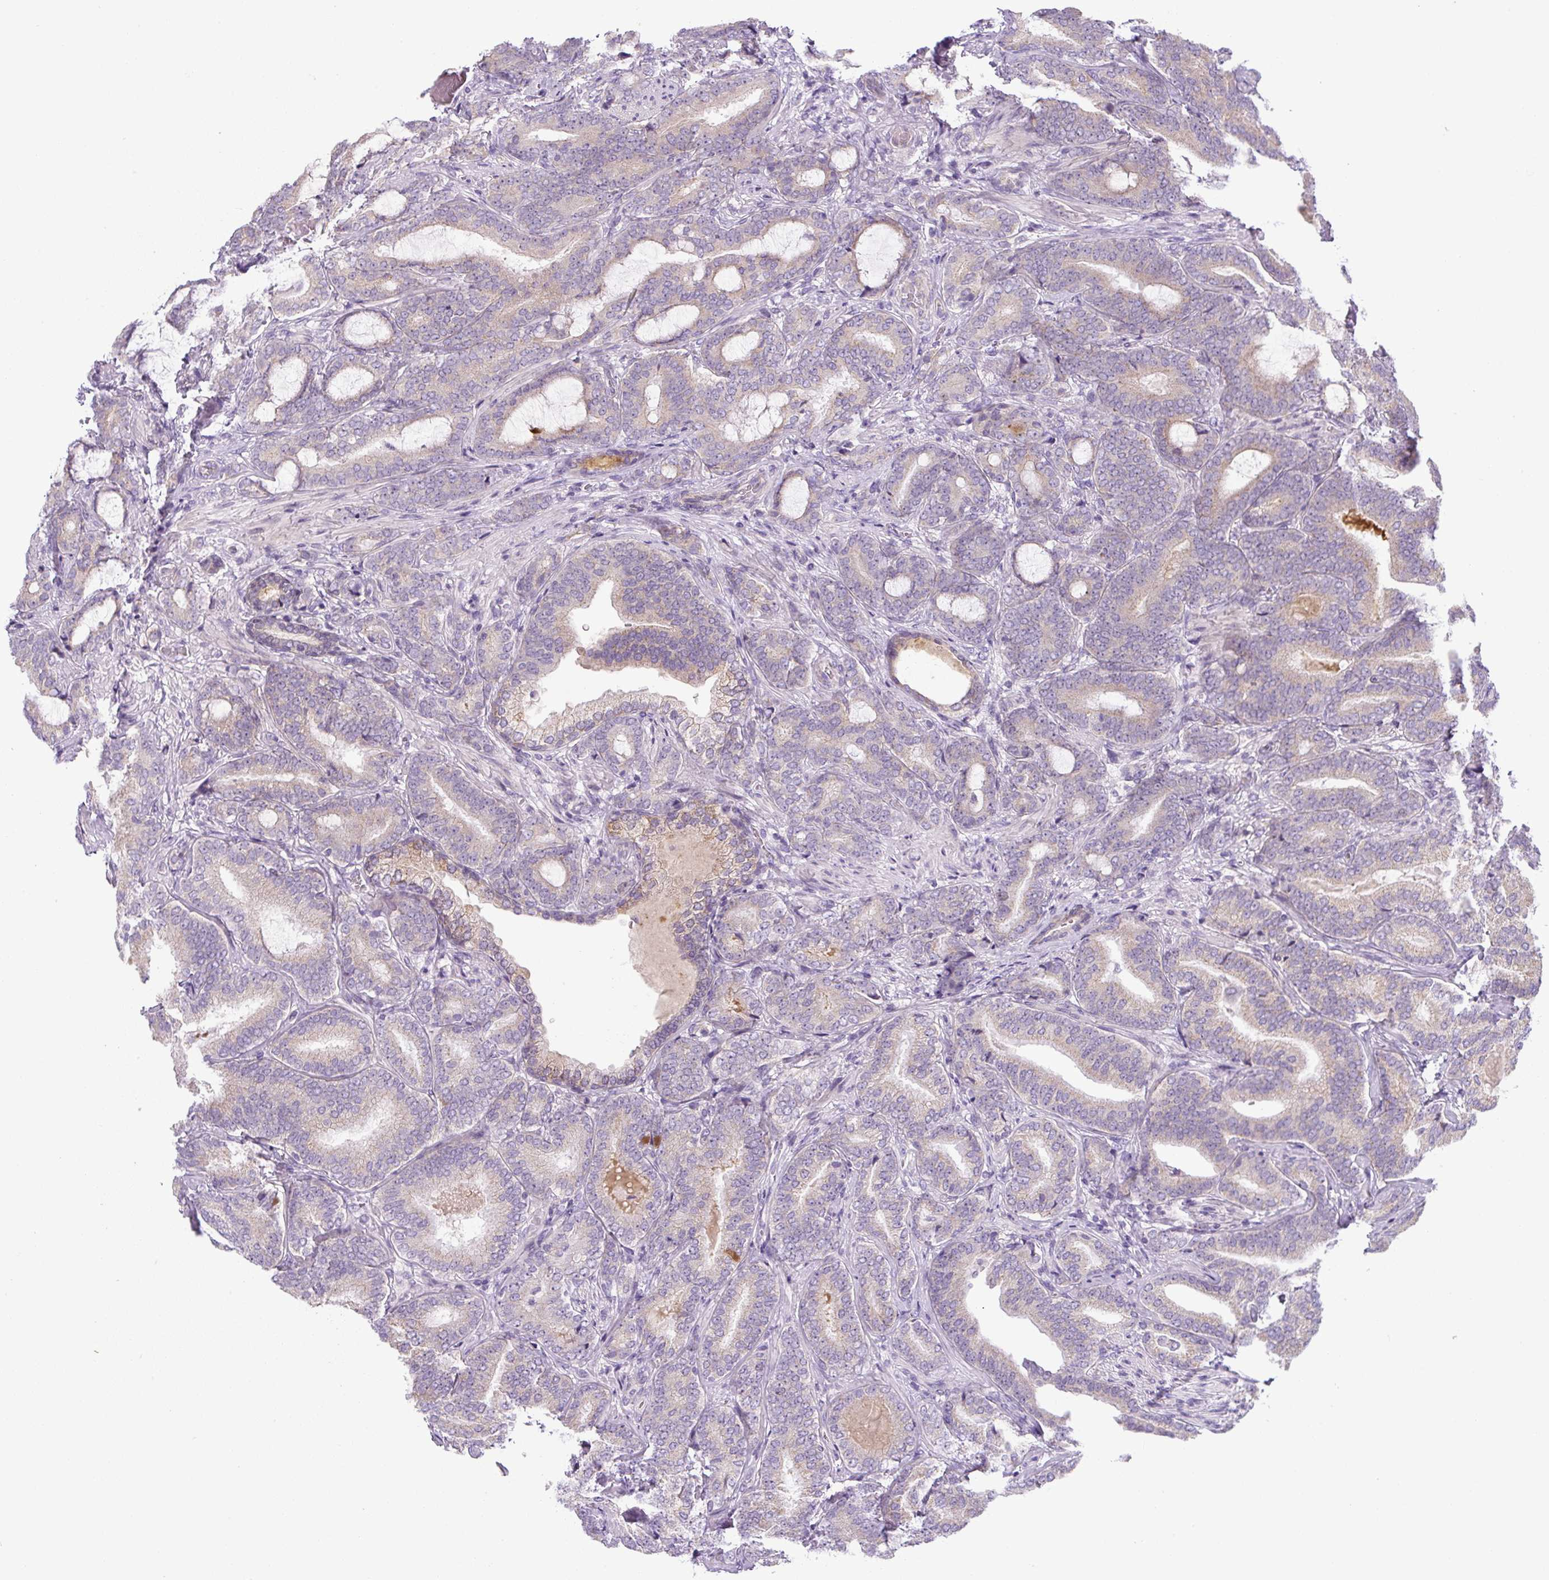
{"staining": {"intensity": "weak", "quantity": "<25%", "location": "cytoplasmic/membranous"}, "tissue": "prostate cancer", "cell_type": "Tumor cells", "image_type": "cancer", "snomed": [{"axis": "morphology", "description": "Adenocarcinoma, Low grade"}, {"axis": "topography", "description": "Prostate and seminal vesicle, NOS"}], "caption": "Immunohistochemical staining of prostate cancer (adenocarcinoma (low-grade)) shows no significant staining in tumor cells.", "gene": "ADAMTS19", "patient": {"sex": "male", "age": 61}}